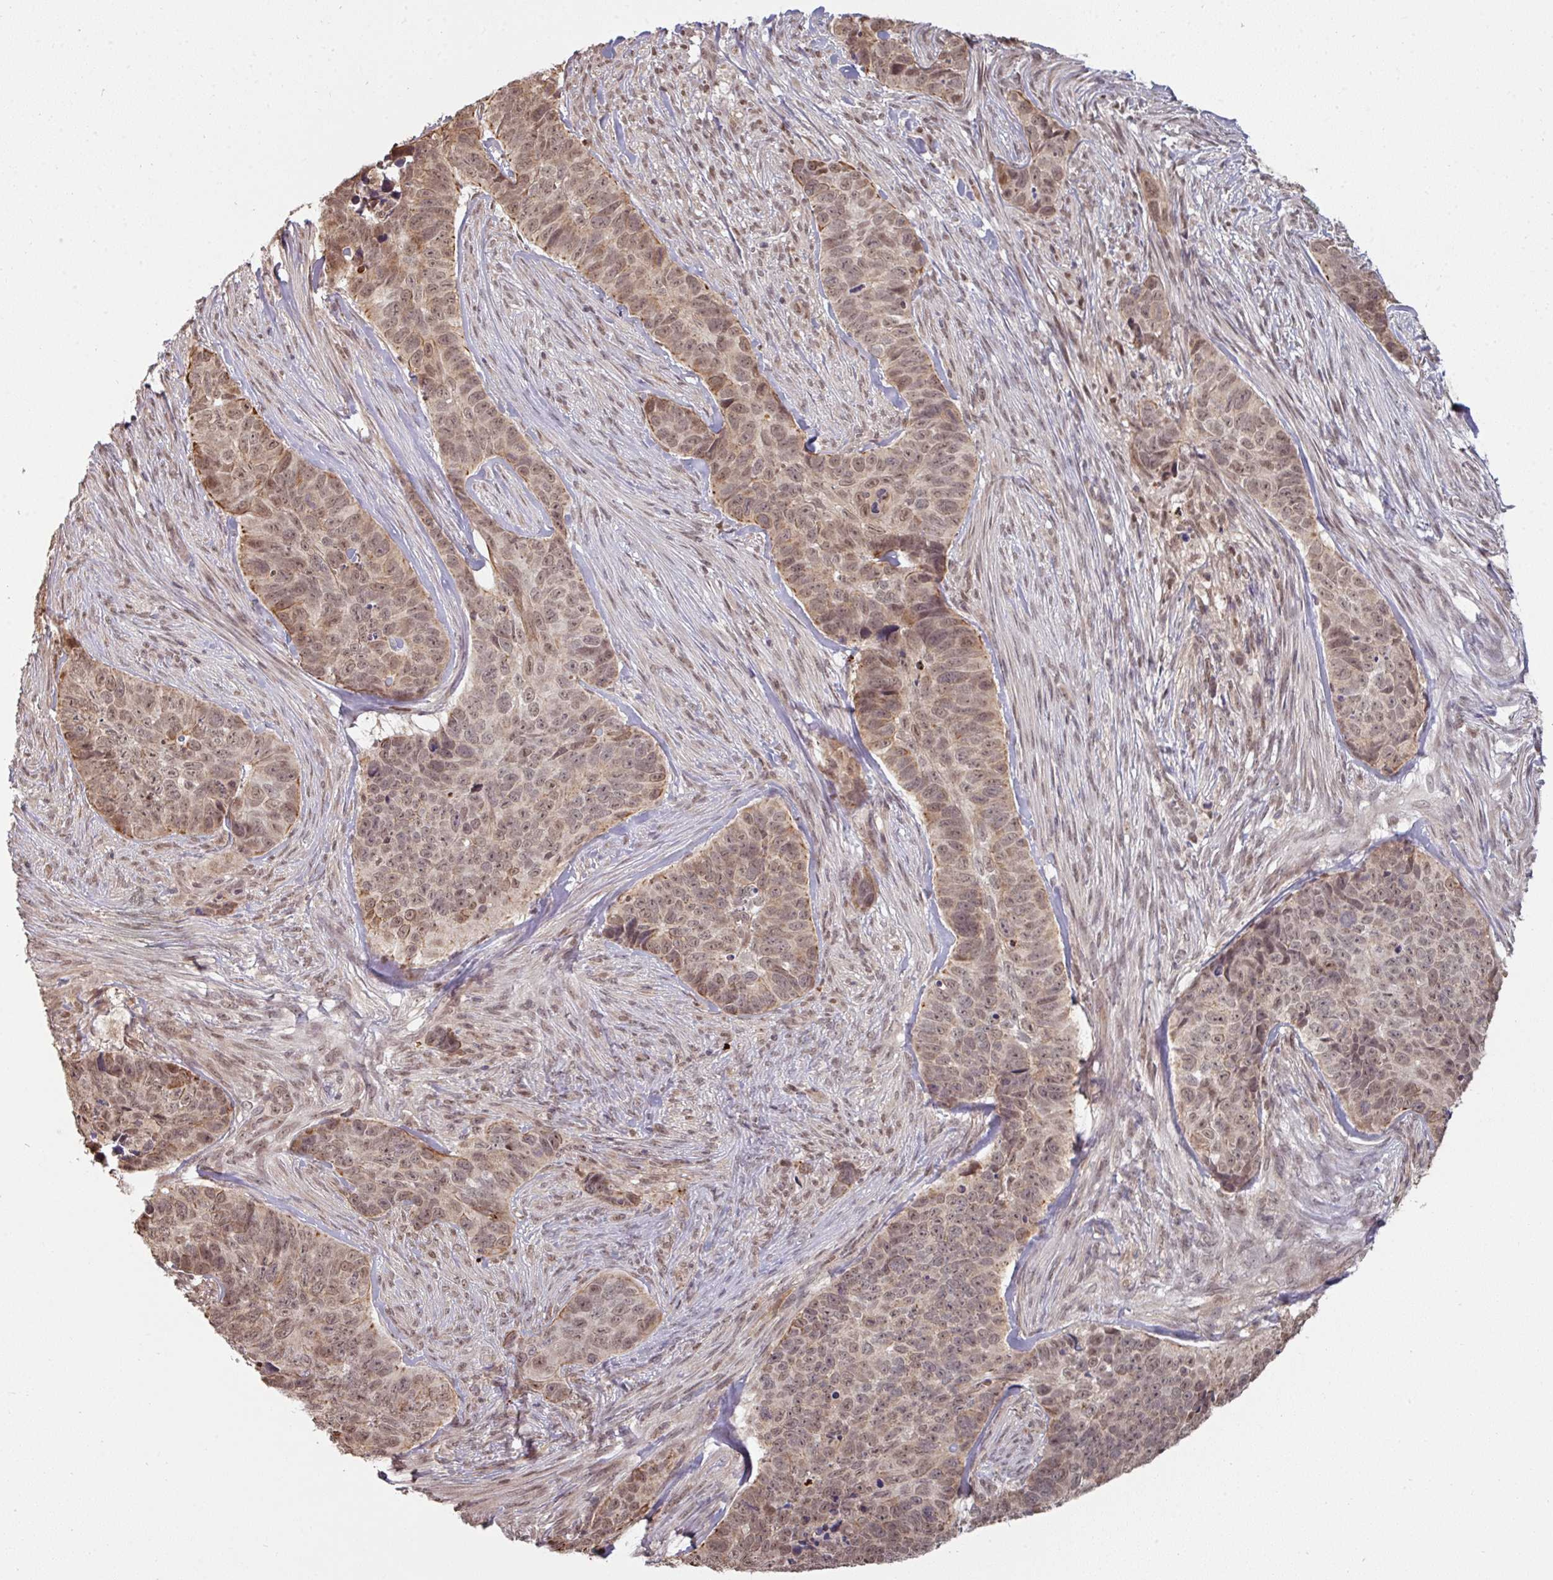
{"staining": {"intensity": "weak", "quantity": ">75%", "location": "nuclear"}, "tissue": "skin cancer", "cell_type": "Tumor cells", "image_type": "cancer", "snomed": [{"axis": "morphology", "description": "Basal cell carcinoma"}, {"axis": "topography", "description": "Skin"}], "caption": "Protein analysis of skin cancer (basal cell carcinoma) tissue demonstrates weak nuclear positivity in approximately >75% of tumor cells. The staining was performed using DAB (3,3'-diaminobenzidine) to visualize the protein expression in brown, while the nuclei were stained in blue with hematoxylin (Magnification: 20x).", "gene": "GTF2H3", "patient": {"sex": "female", "age": 82}}